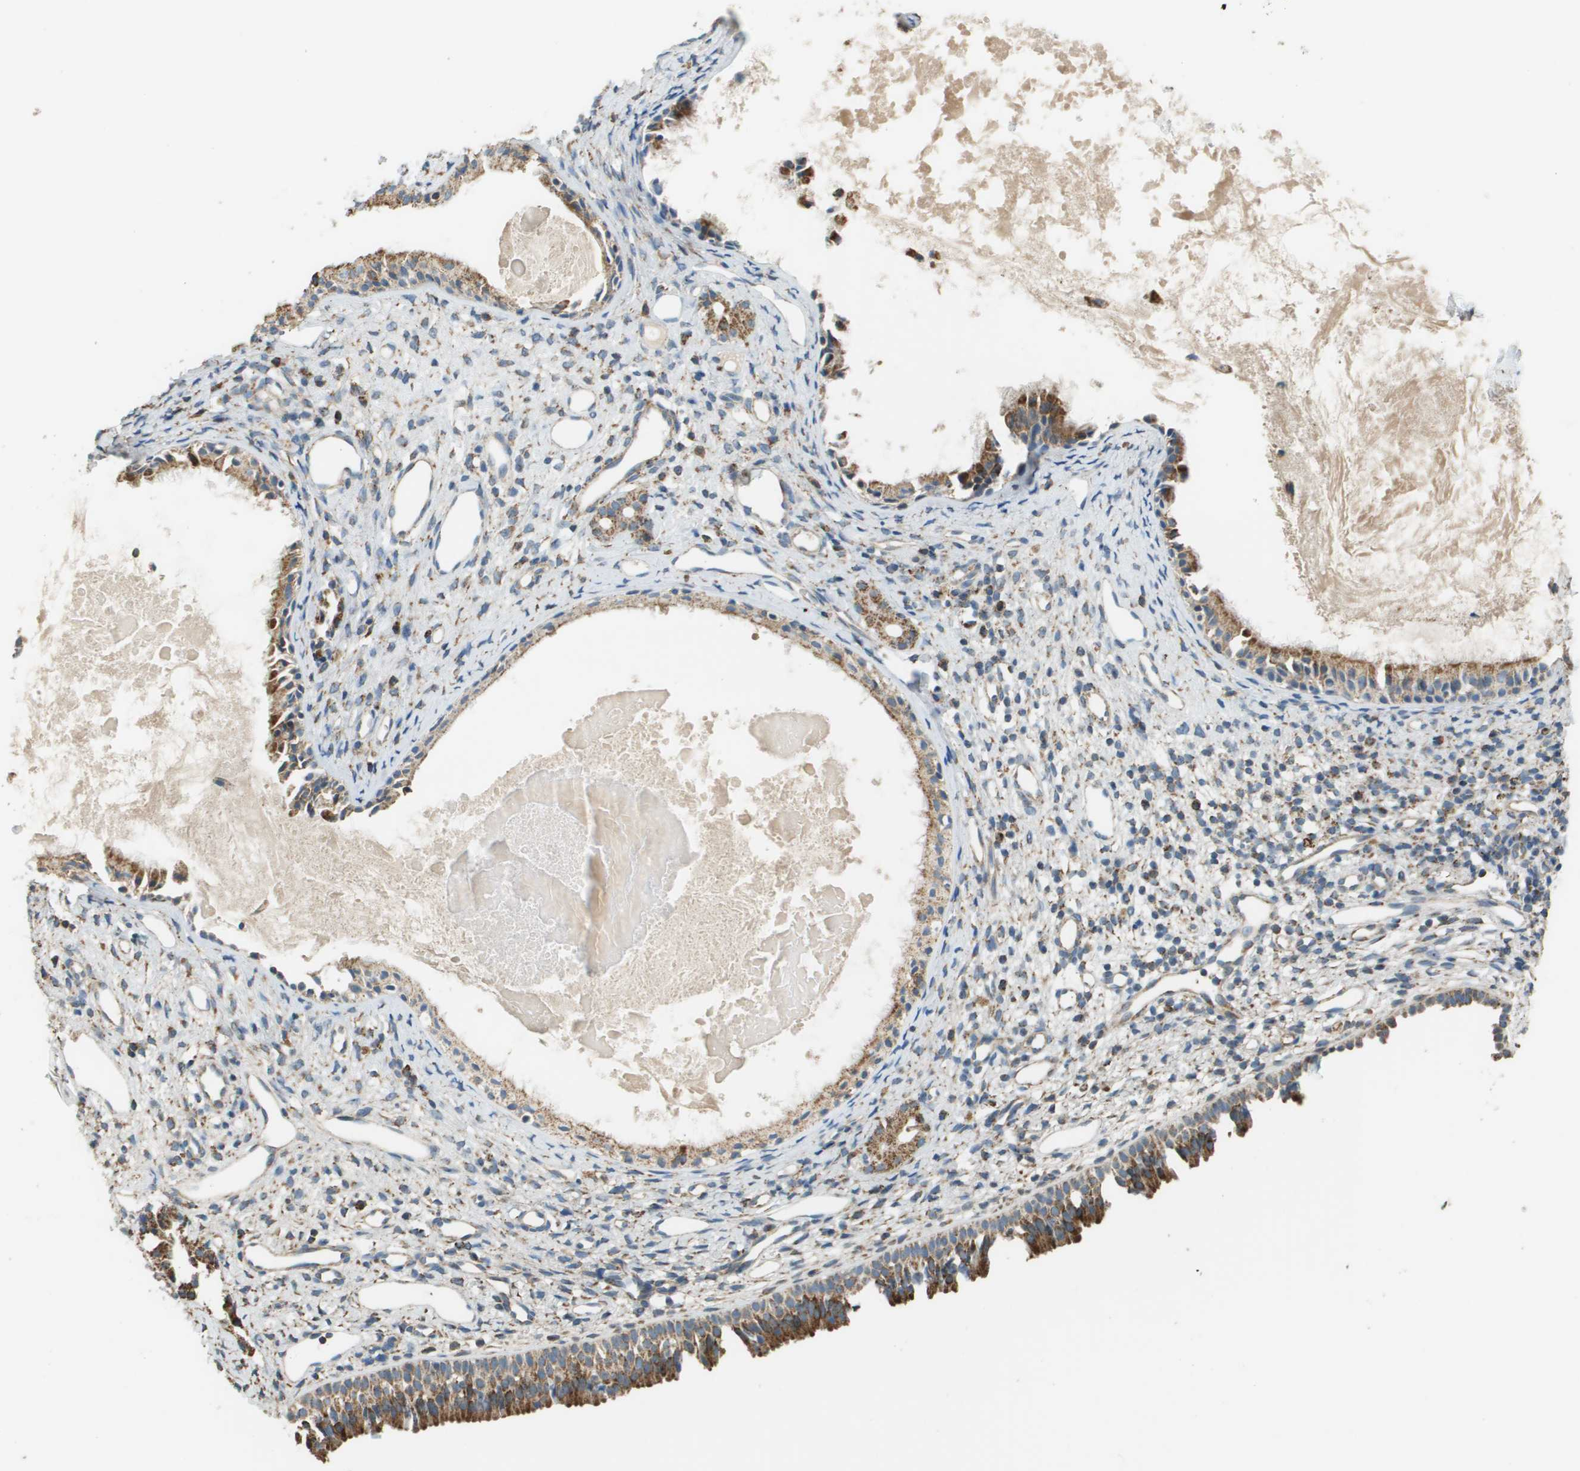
{"staining": {"intensity": "moderate", "quantity": ">75%", "location": "cytoplasmic/membranous"}, "tissue": "nasopharynx", "cell_type": "Respiratory epithelial cells", "image_type": "normal", "snomed": [{"axis": "morphology", "description": "Normal tissue, NOS"}, {"axis": "topography", "description": "Nasopharynx"}], "caption": "Respiratory epithelial cells reveal medium levels of moderate cytoplasmic/membranous positivity in approximately >75% of cells in normal human nasopharynx. The staining was performed using DAB to visualize the protein expression in brown, while the nuclei were stained in blue with hematoxylin (Magnification: 20x).", "gene": "FH", "patient": {"sex": "male", "age": 22}}